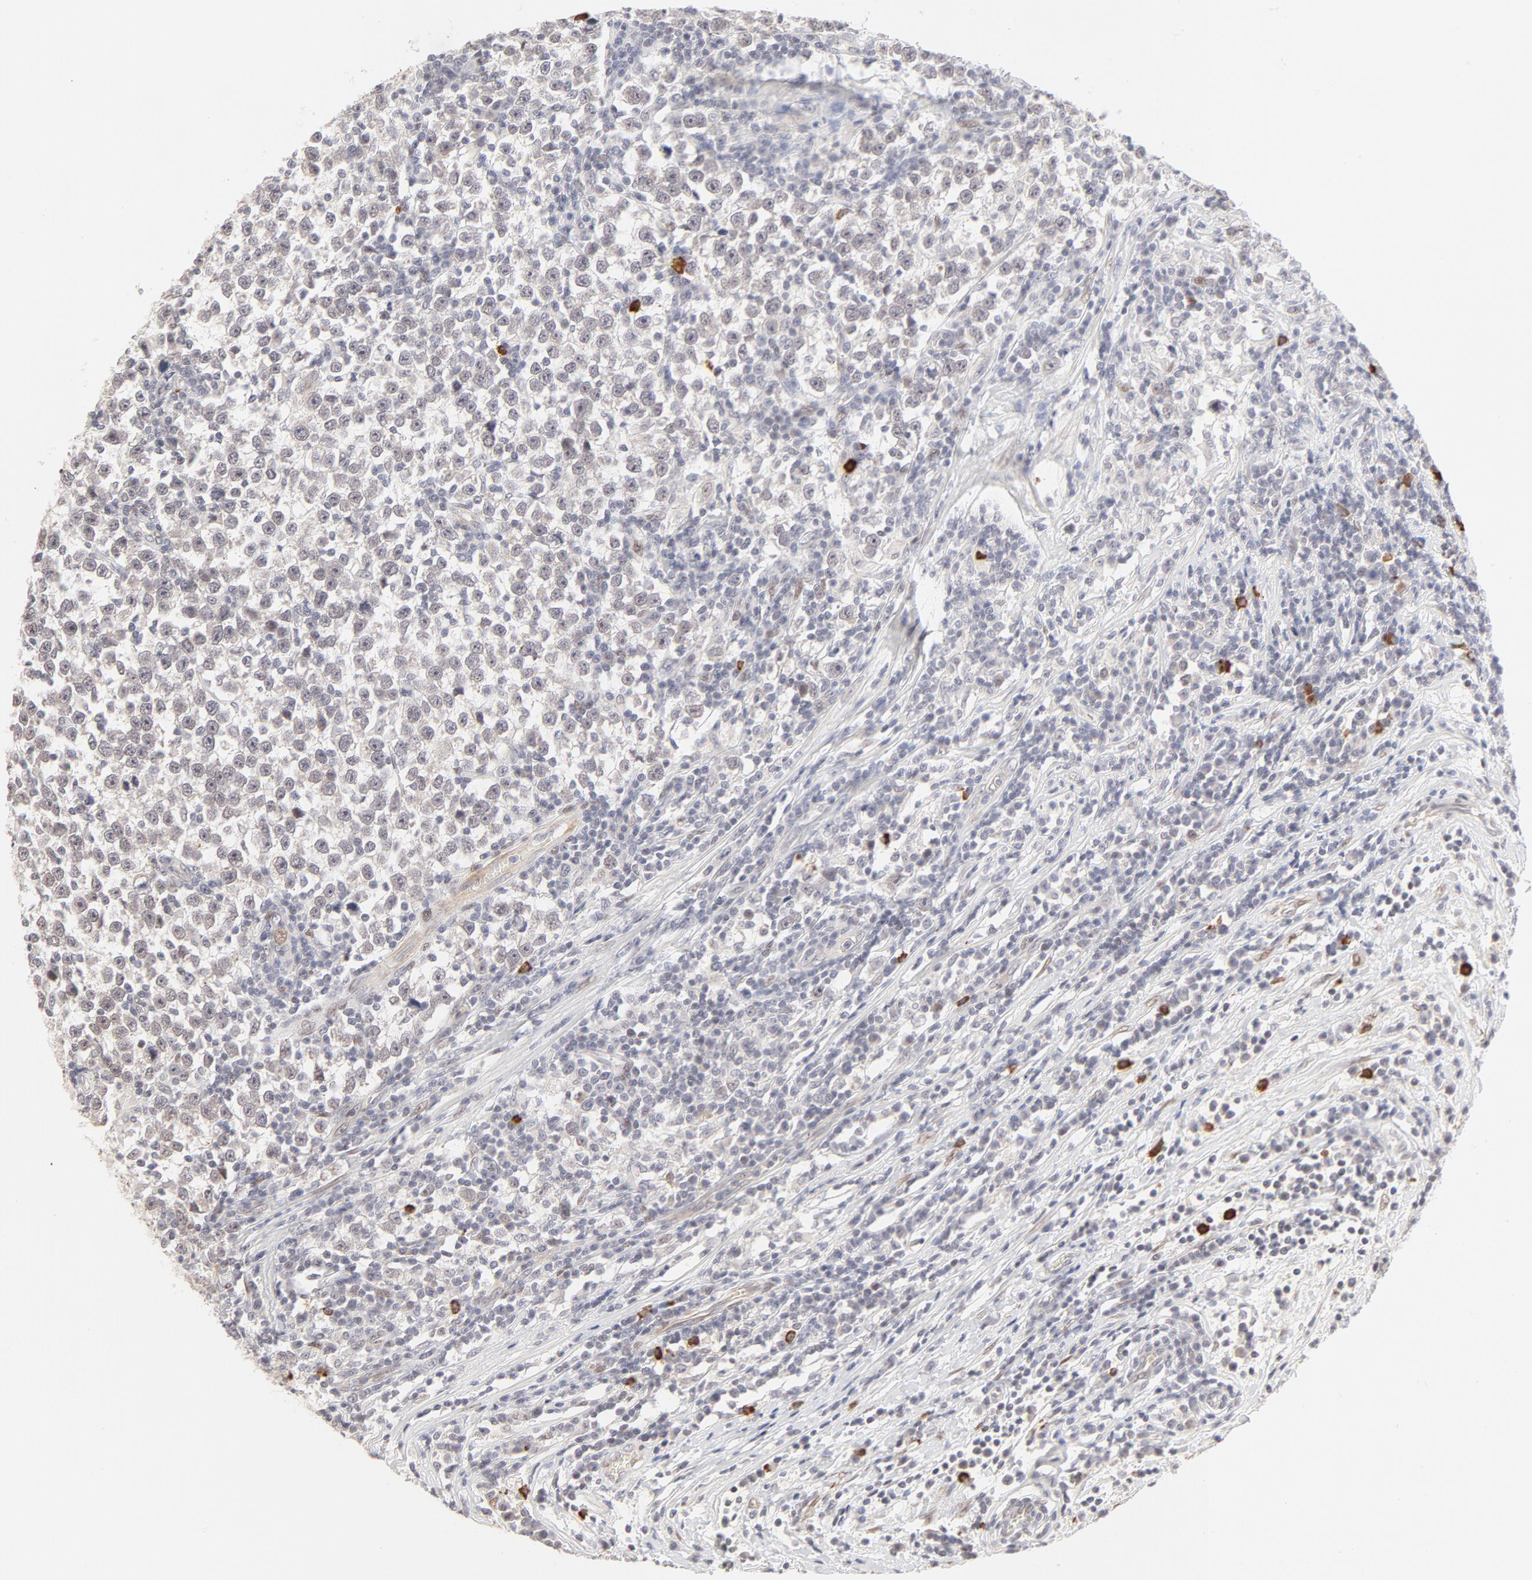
{"staining": {"intensity": "negative", "quantity": "none", "location": "none"}, "tissue": "testis cancer", "cell_type": "Tumor cells", "image_type": "cancer", "snomed": [{"axis": "morphology", "description": "Seminoma, NOS"}, {"axis": "topography", "description": "Testis"}], "caption": "A micrograph of human testis seminoma is negative for staining in tumor cells.", "gene": "PBX3", "patient": {"sex": "male", "age": 43}}